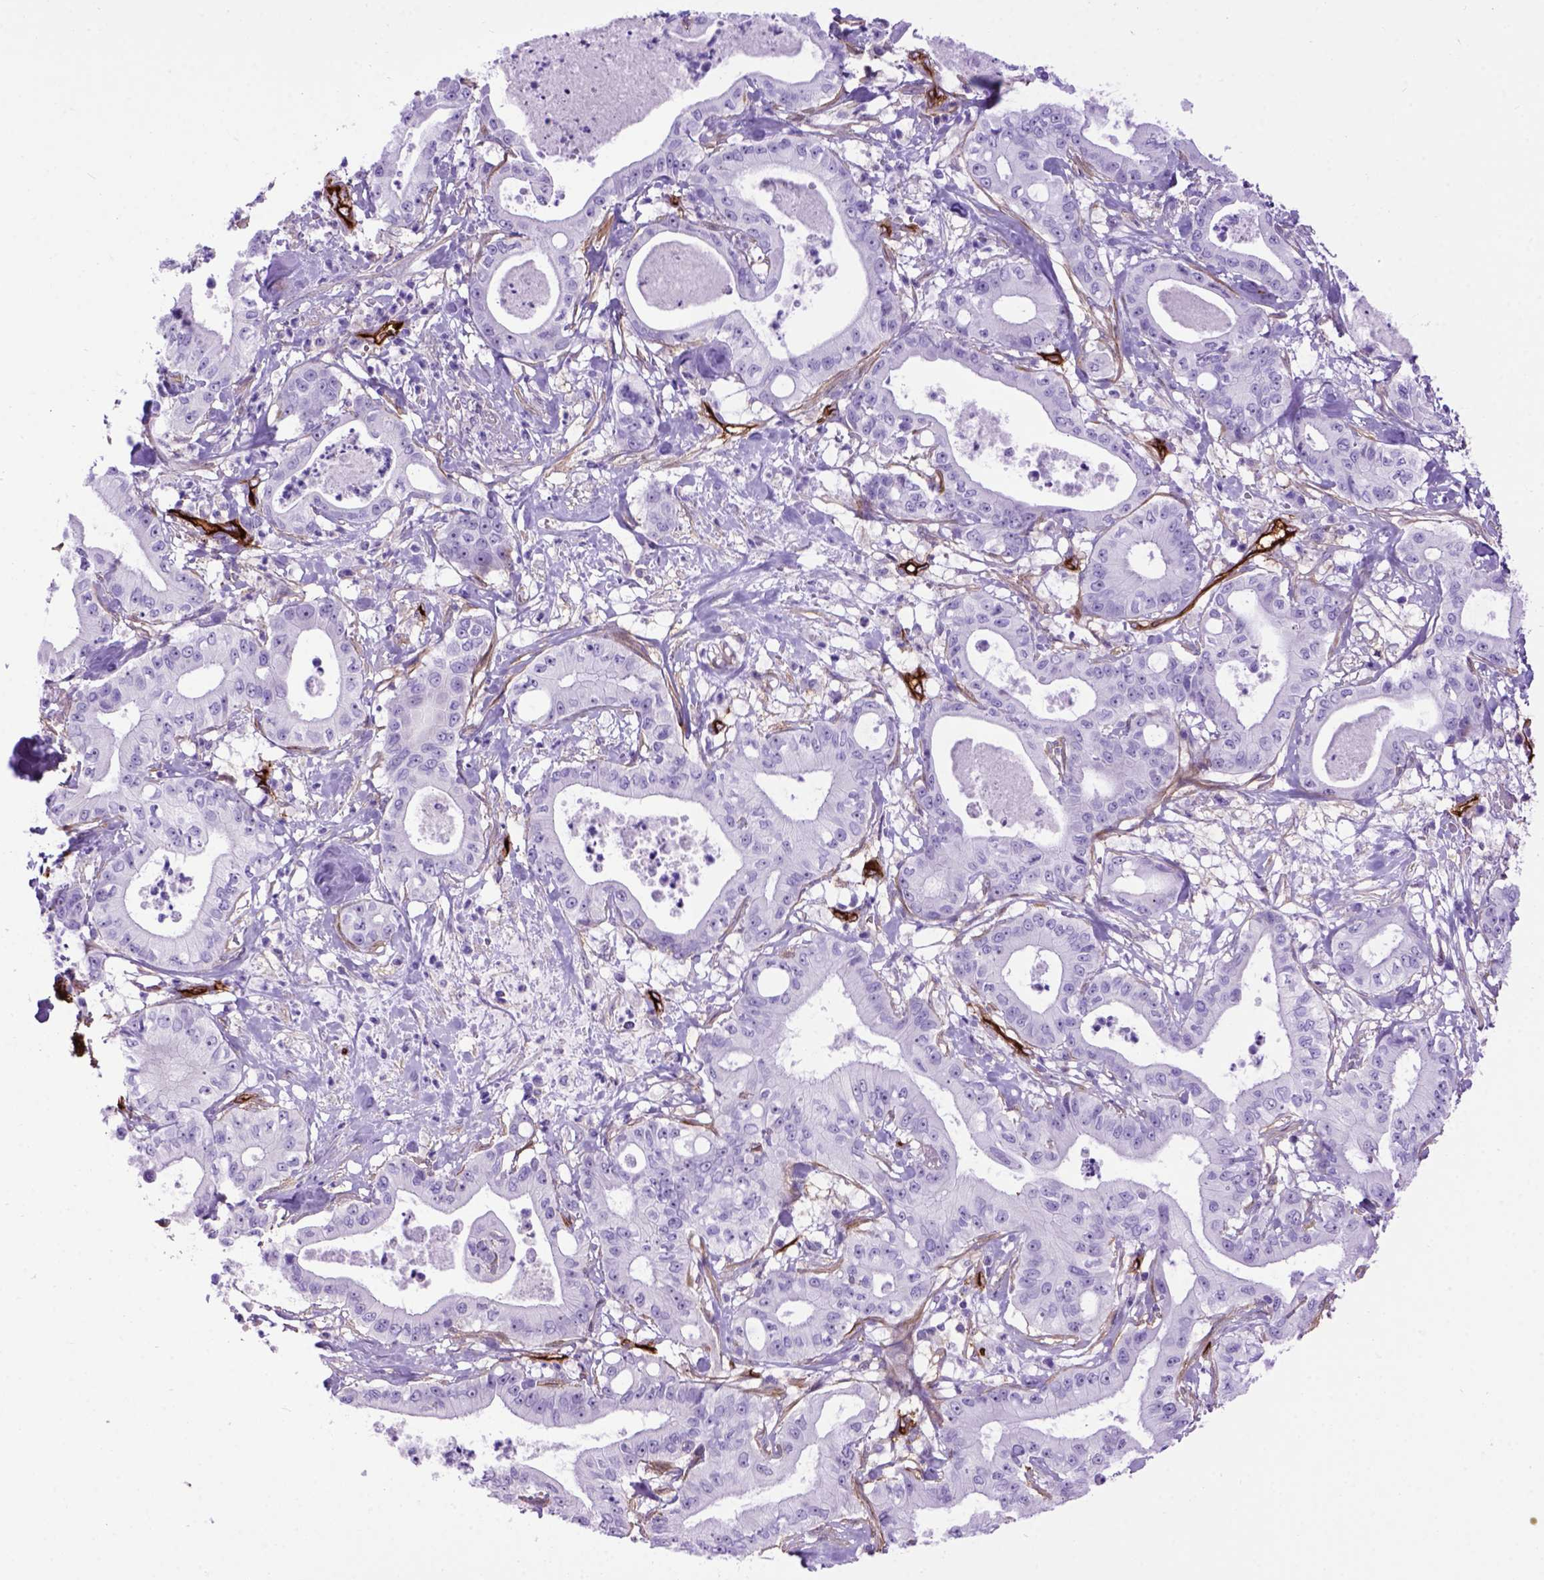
{"staining": {"intensity": "negative", "quantity": "none", "location": "none"}, "tissue": "pancreatic cancer", "cell_type": "Tumor cells", "image_type": "cancer", "snomed": [{"axis": "morphology", "description": "Adenocarcinoma, NOS"}, {"axis": "topography", "description": "Pancreas"}], "caption": "Immunohistochemistry histopathology image of human adenocarcinoma (pancreatic) stained for a protein (brown), which exhibits no positivity in tumor cells.", "gene": "ENG", "patient": {"sex": "male", "age": 71}}